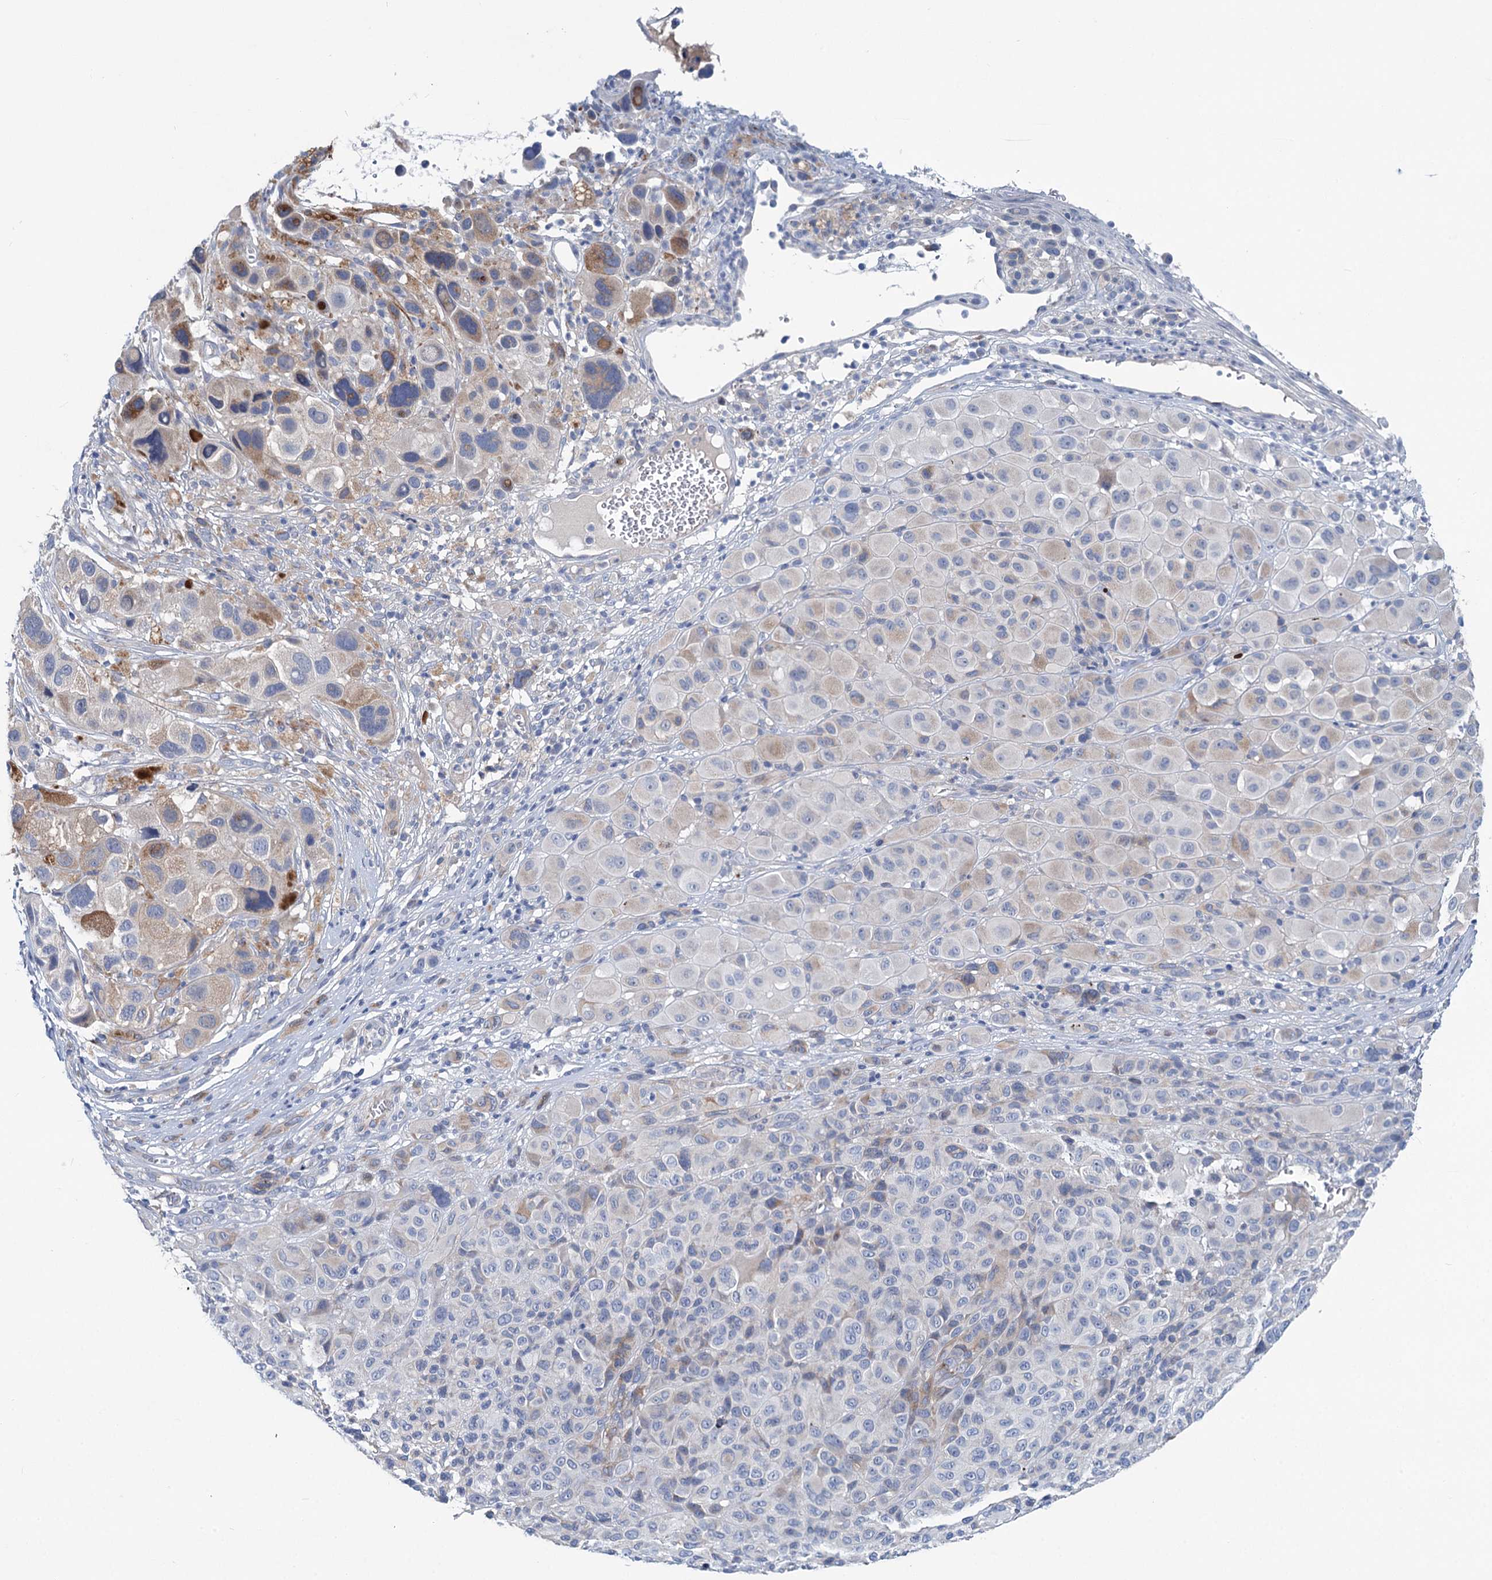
{"staining": {"intensity": "moderate", "quantity": "<25%", "location": "cytoplasmic/membranous"}, "tissue": "melanoma", "cell_type": "Tumor cells", "image_type": "cancer", "snomed": [{"axis": "morphology", "description": "Malignant melanoma, NOS"}, {"axis": "topography", "description": "Skin of trunk"}], "caption": "Melanoma was stained to show a protein in brown. There is low levels of moderate cytoplasmic/membranous expression in approximately <25% of tumor cells. (Stains: DAB in brown, nuclei in blue, Microscopy: brightfield microscopy at high magnification).", "gene": "CHDH", "patient": {"sex": "male", "age": 71}}